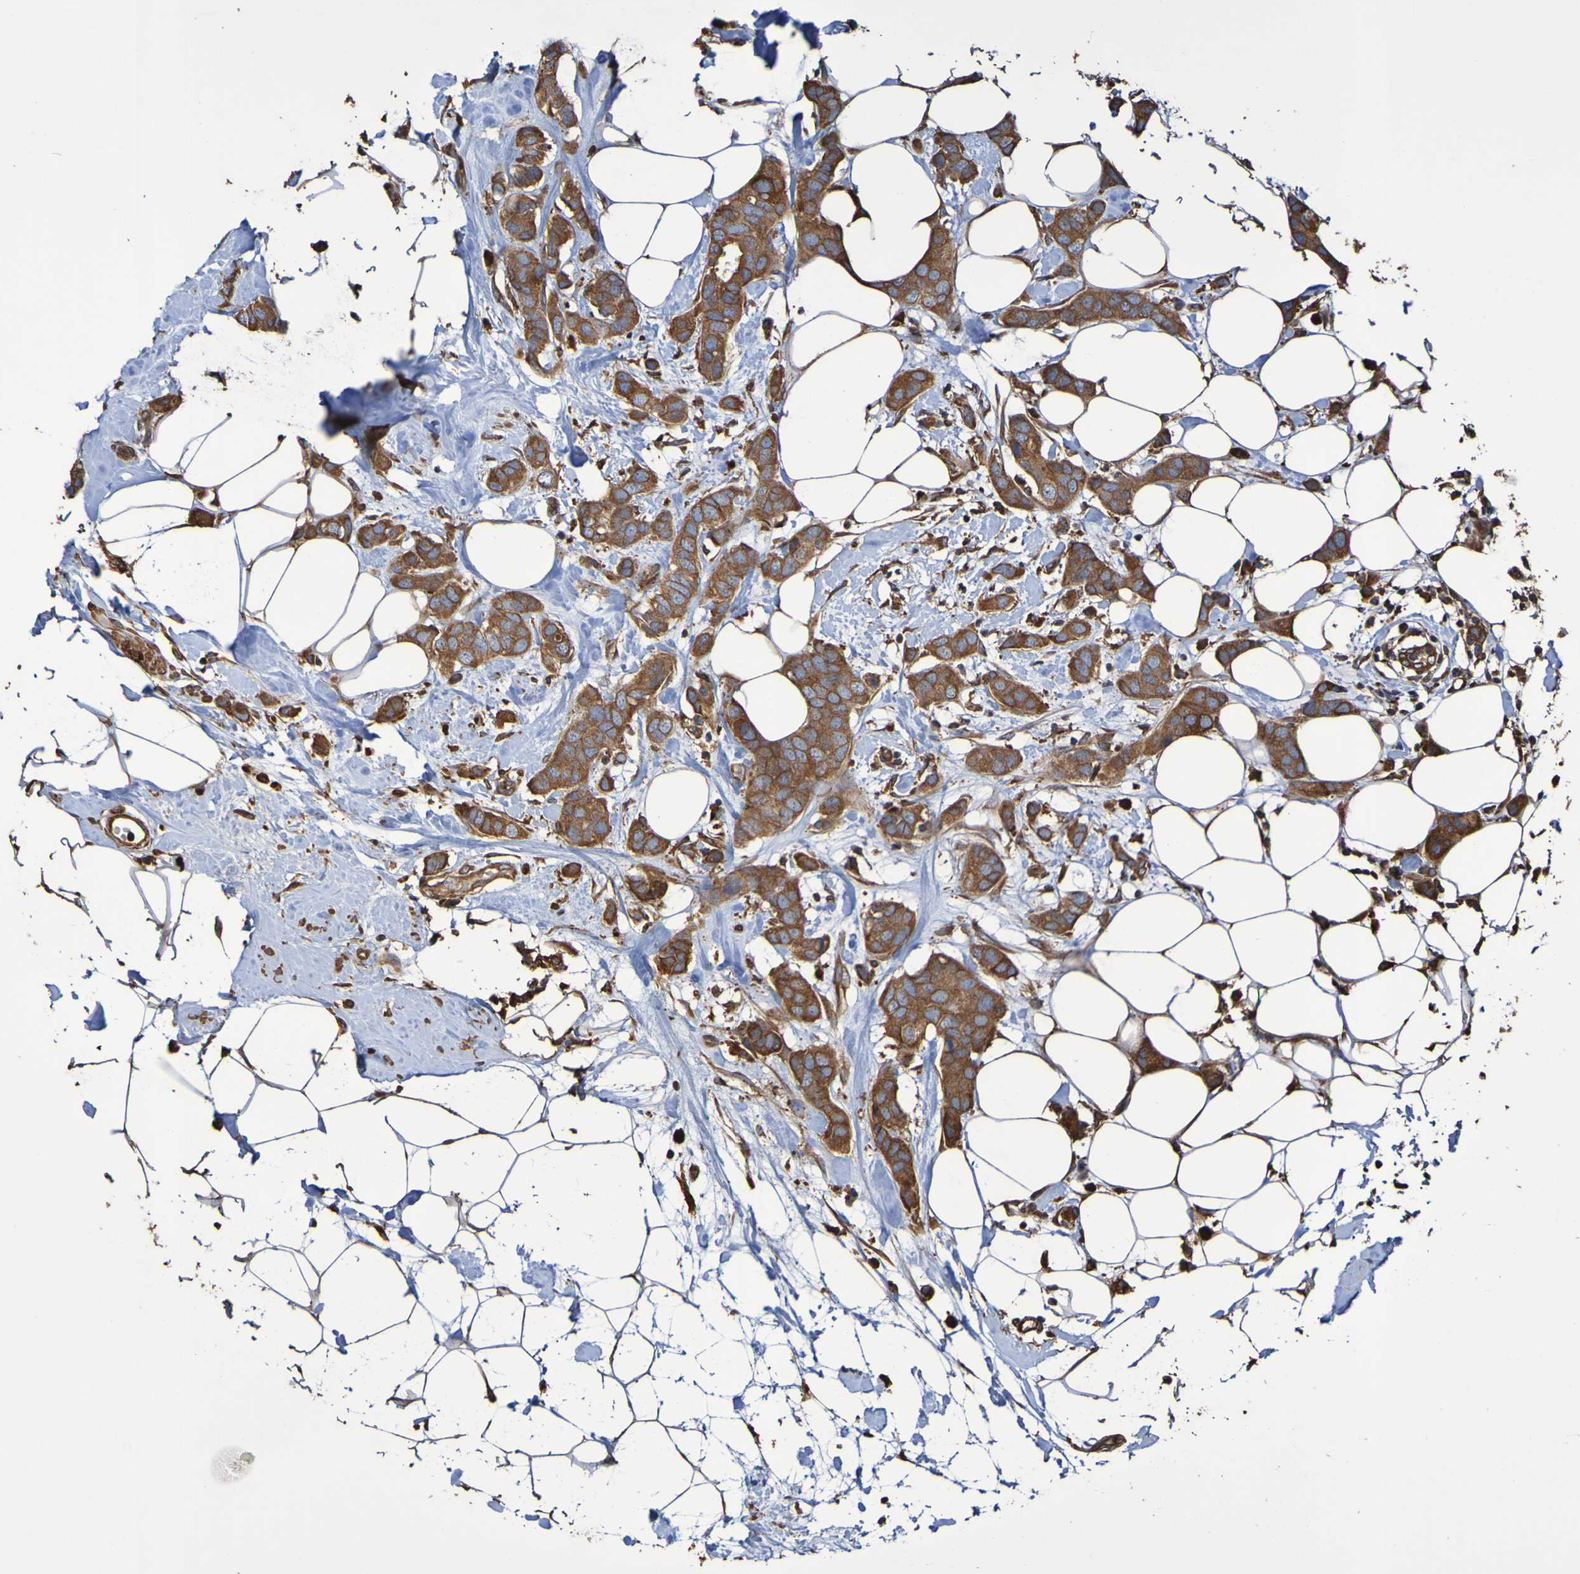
{"staining": {"intensity": "moderate", "quantity": ">75%", "location": "cytoplasmic/membranous"}, "tissue": "breast cancer", "cell_type": "Tumor cells", "image_type": "cancer", "snomed": [{"axis": "morphology", "description": "Normal tissue, NOS"}, {"axis": "morphology", "description": "Duct carcinoma"}, {"axis": "topography", "description": "Breast"}], "caption": "Human invasive ductal carcinoma (breast) stained for a protein (brown) exhibits moderate cytoplasmic/membranous positive staining in about >75% of tumor cells.", "gene": "RAB11A", "patient": {"sex": "female", "age": 50}}